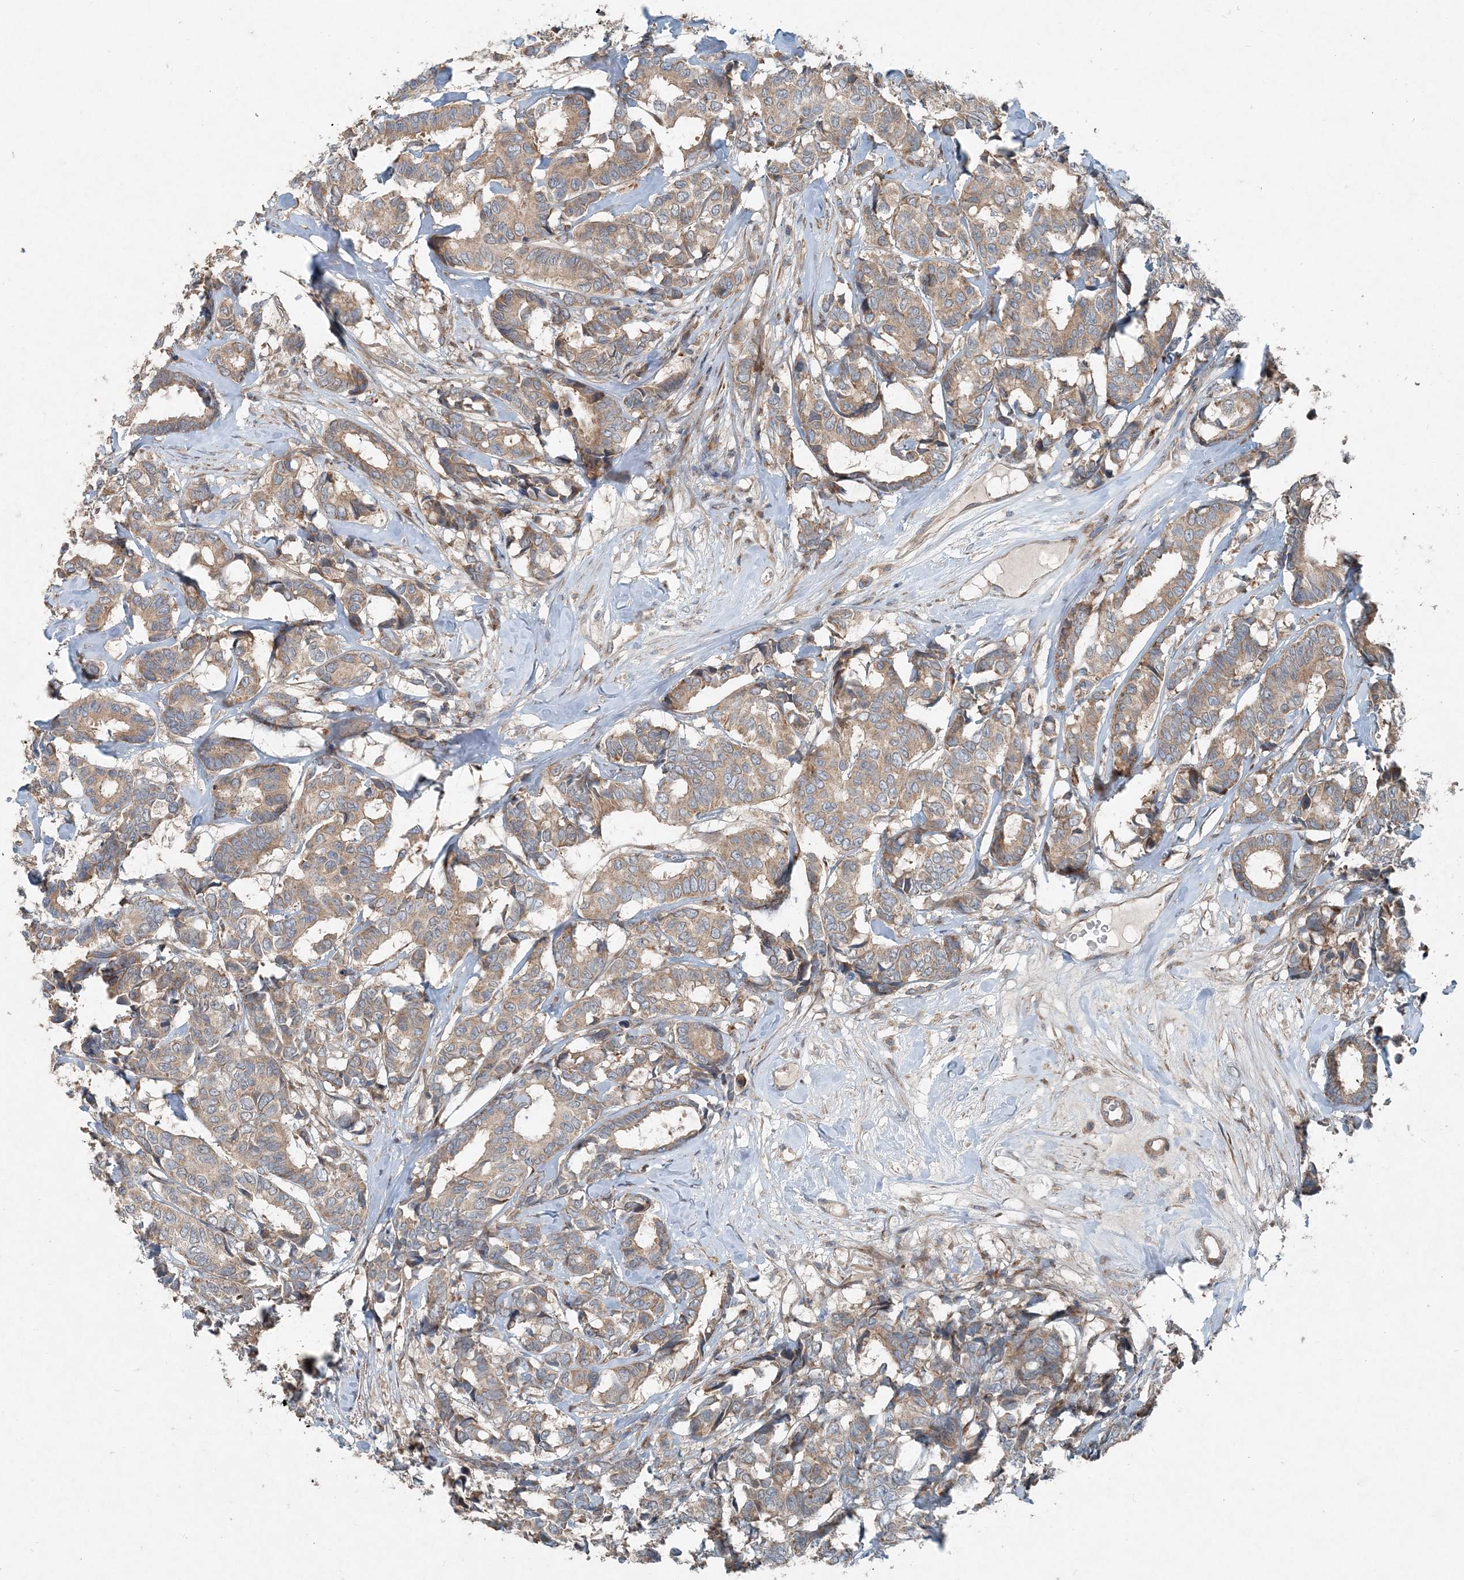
{"staining": {"intensity": "moderate", "quantity": ">75%", "location": "cytoplasmic/membranous"}, "tissue": "breast cancer", "cell_type": "Tumor cells", "image_type": "cancer", "snomed": [{"axis": "morphology", "description": "Duct carcinoma"}, {"axis": "topography", "description": "Breast"}], "caption": "Moderate cytoplasmic/membranous protein expression is seen in approximately >75% of tumor cells in breast cancer.", "gene": "INTU", "patient": {"sex": "female", "age": 87}}